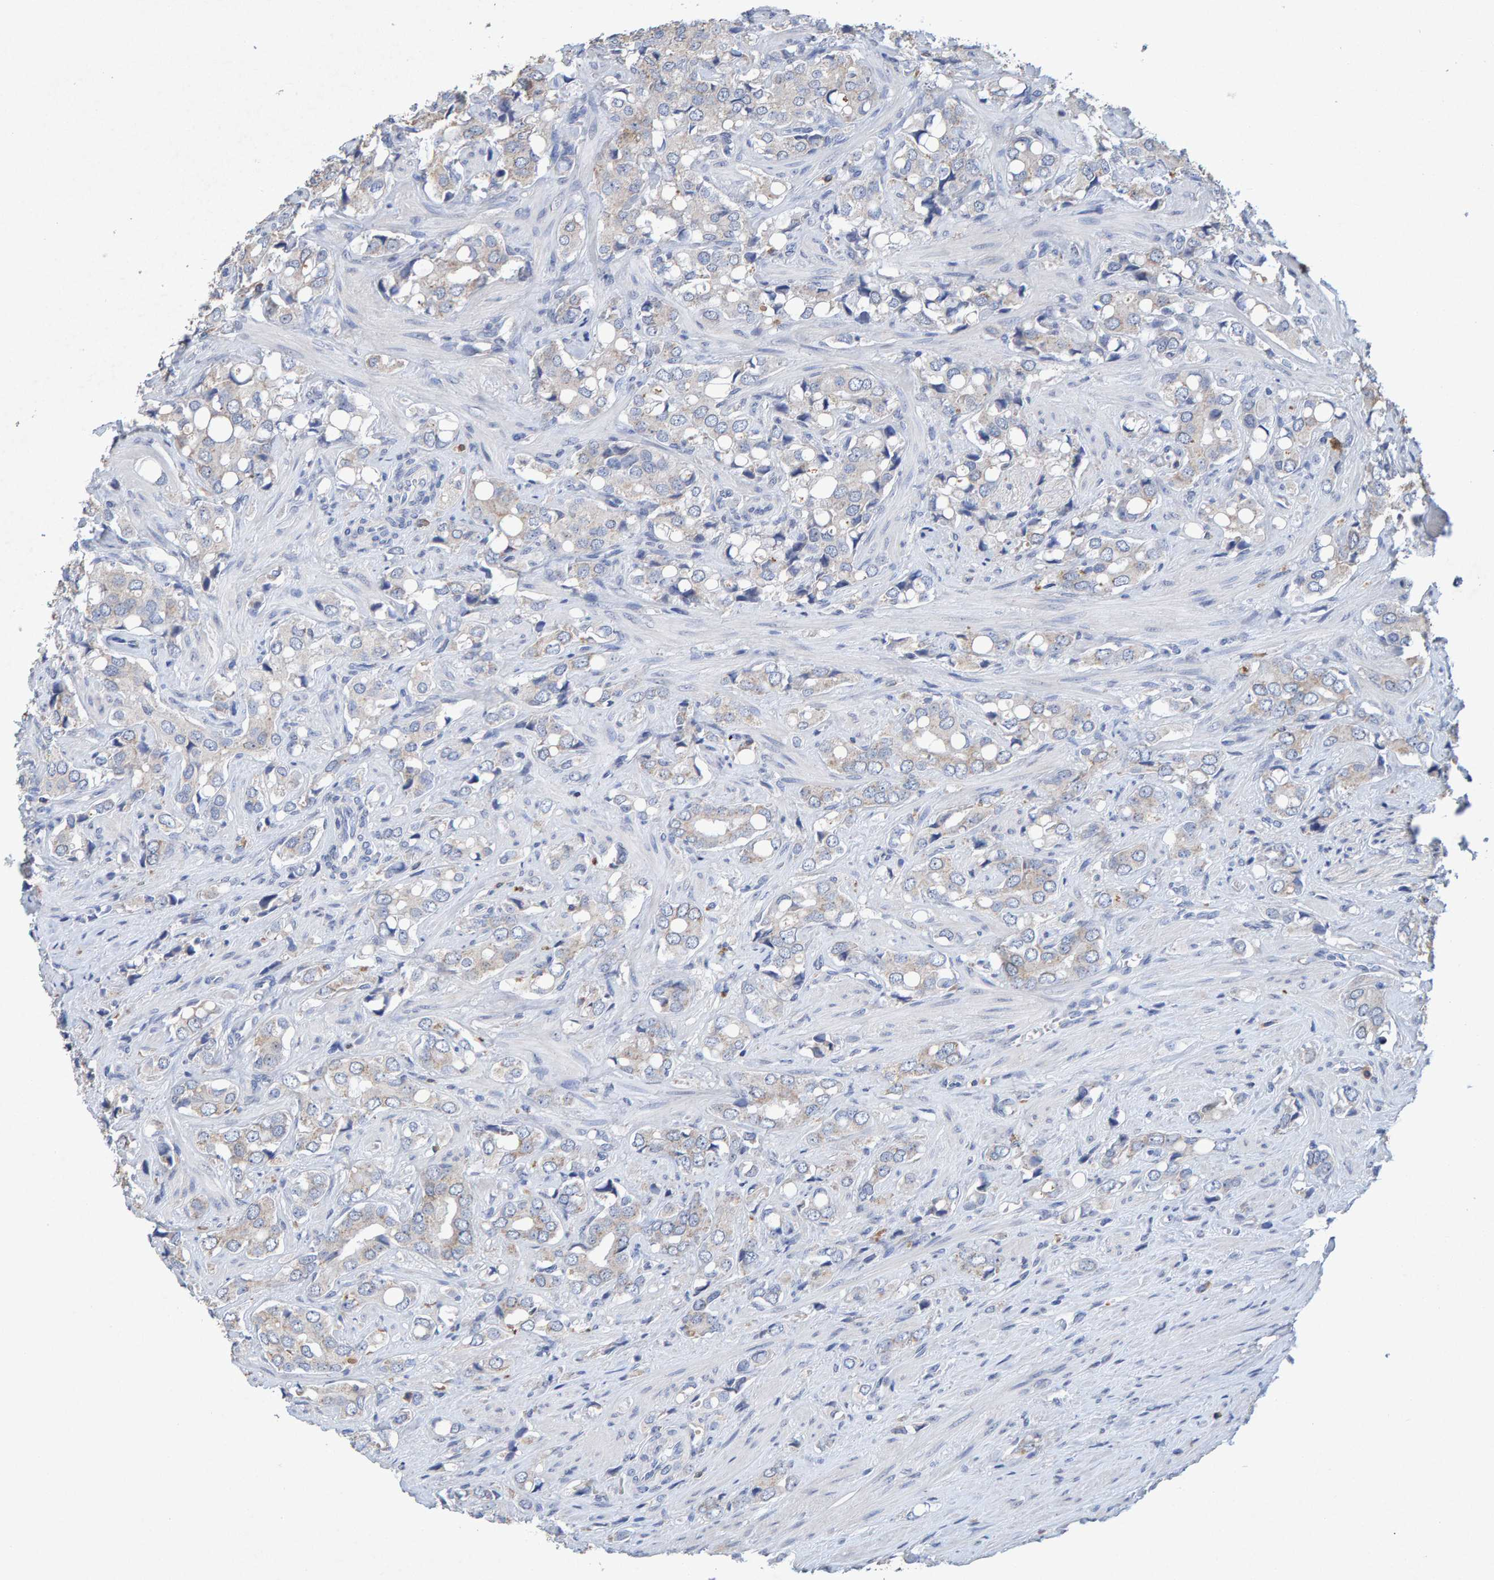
{"staining": {"intensity": "negative", "quantity": "none", "location": "none"}, "tissue": "prostate cancer", "cell_type": "Tumor cells", "image_type": "cancer", "snomed": [{"axis": "morphology", "description": "Adenocarcinoma, High grade"}, {"axis": "topography", "description": "Prostate"}], "caption": "DAB immunohistochemical staining of human adenocarcinoma (high-grade) (prostate) reveals no significant expression in tumor cells.", "gene": "CTH", "patient": {"sex": "male", "age": 52}}